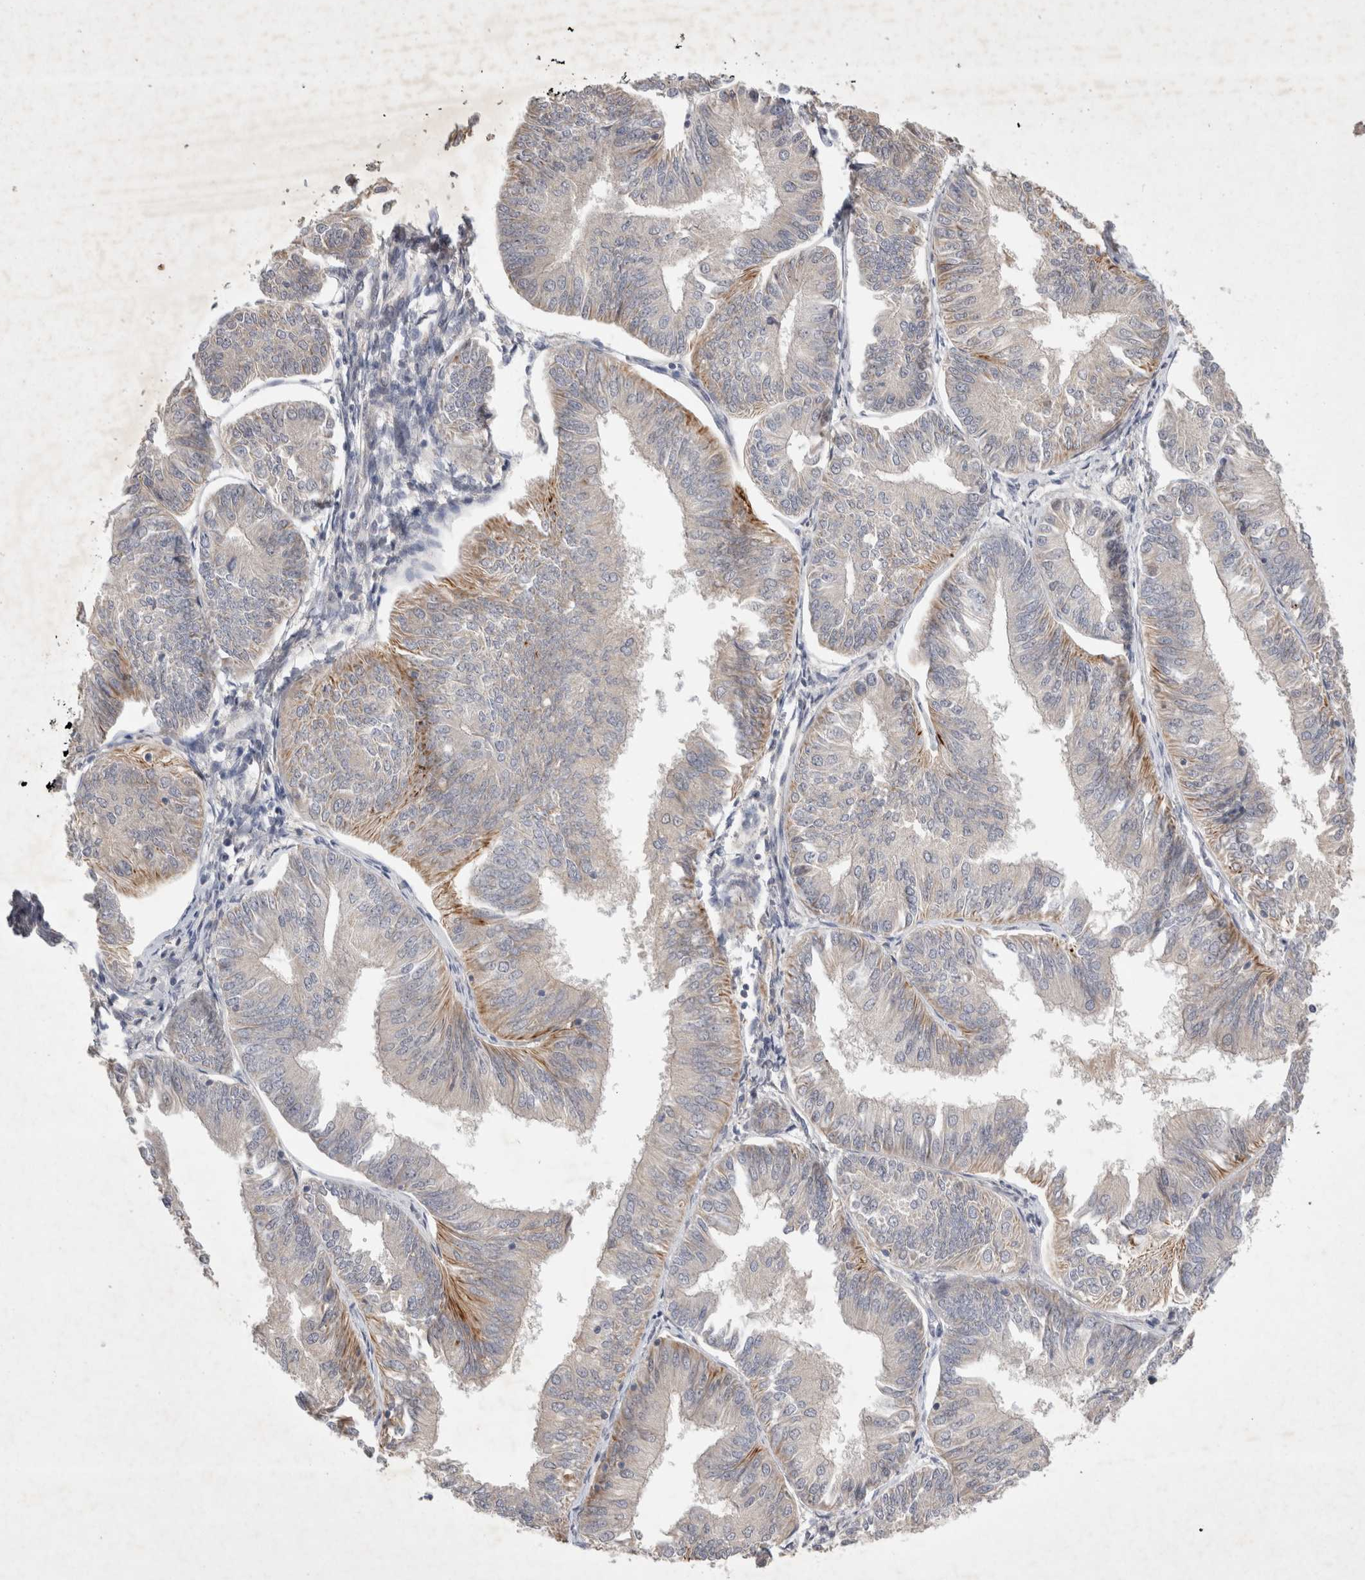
{"staining": {"intensity": "moderate", "quantity": "<25%", "location": "cytoplasmic/membranous"}, "tissue": "endometrial cancer", "cell_type": "Tumor cells", "image_type": "cancer", "snomed": [{"axis": "morphology", "description": "Adenocarcinoma, NOS"}, {"axis": "topography", "description": "Endometrium"}], "caption": "A brown stain shows moderate cytoplasmic/membranous positivity of a protein in adenocarcinoma (endometrial) tumor cells.", "gene": "NMU", "patient": {"sex": "female", "age": 58}}